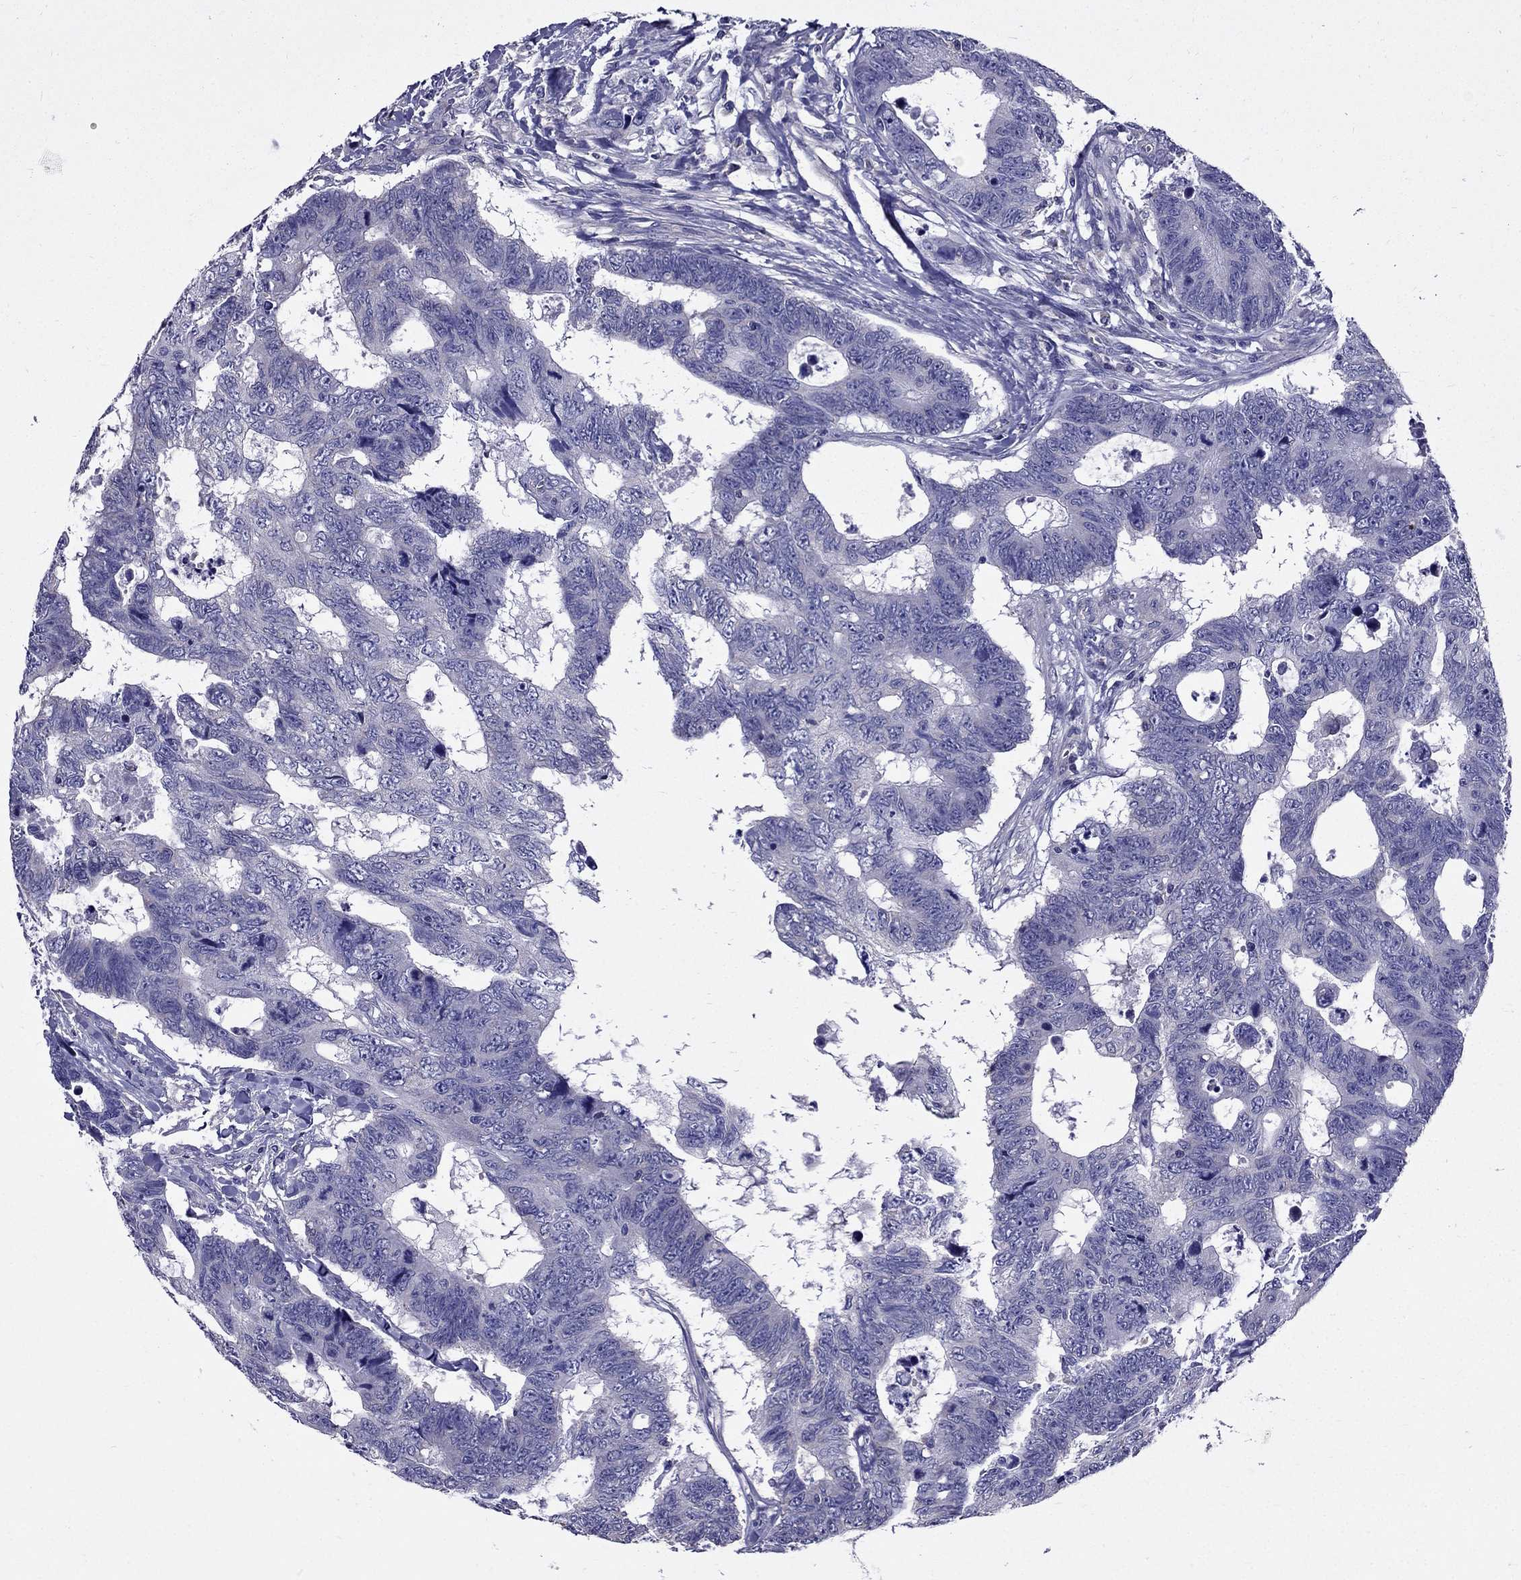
{"staining": {"intensity": "negative", "quantity": "none", "location": "none"}, "tissue": "colorectal cancer", "cell_type": "Tumor cells", "image_type": "cancer", "snomed": [{"axis": "morphology", "description": "Adenocarcinoma, NOS"}, {"axis": "topography", "description": "Colon"}], "caption": "A high-resolution image shows immunohistochemistry staining of colorectal adenocarcinoma, which exhibits no significant positivity in tumor cells.", "gene": "AAK1", "patient": {"sex": "female", "age": 77}}